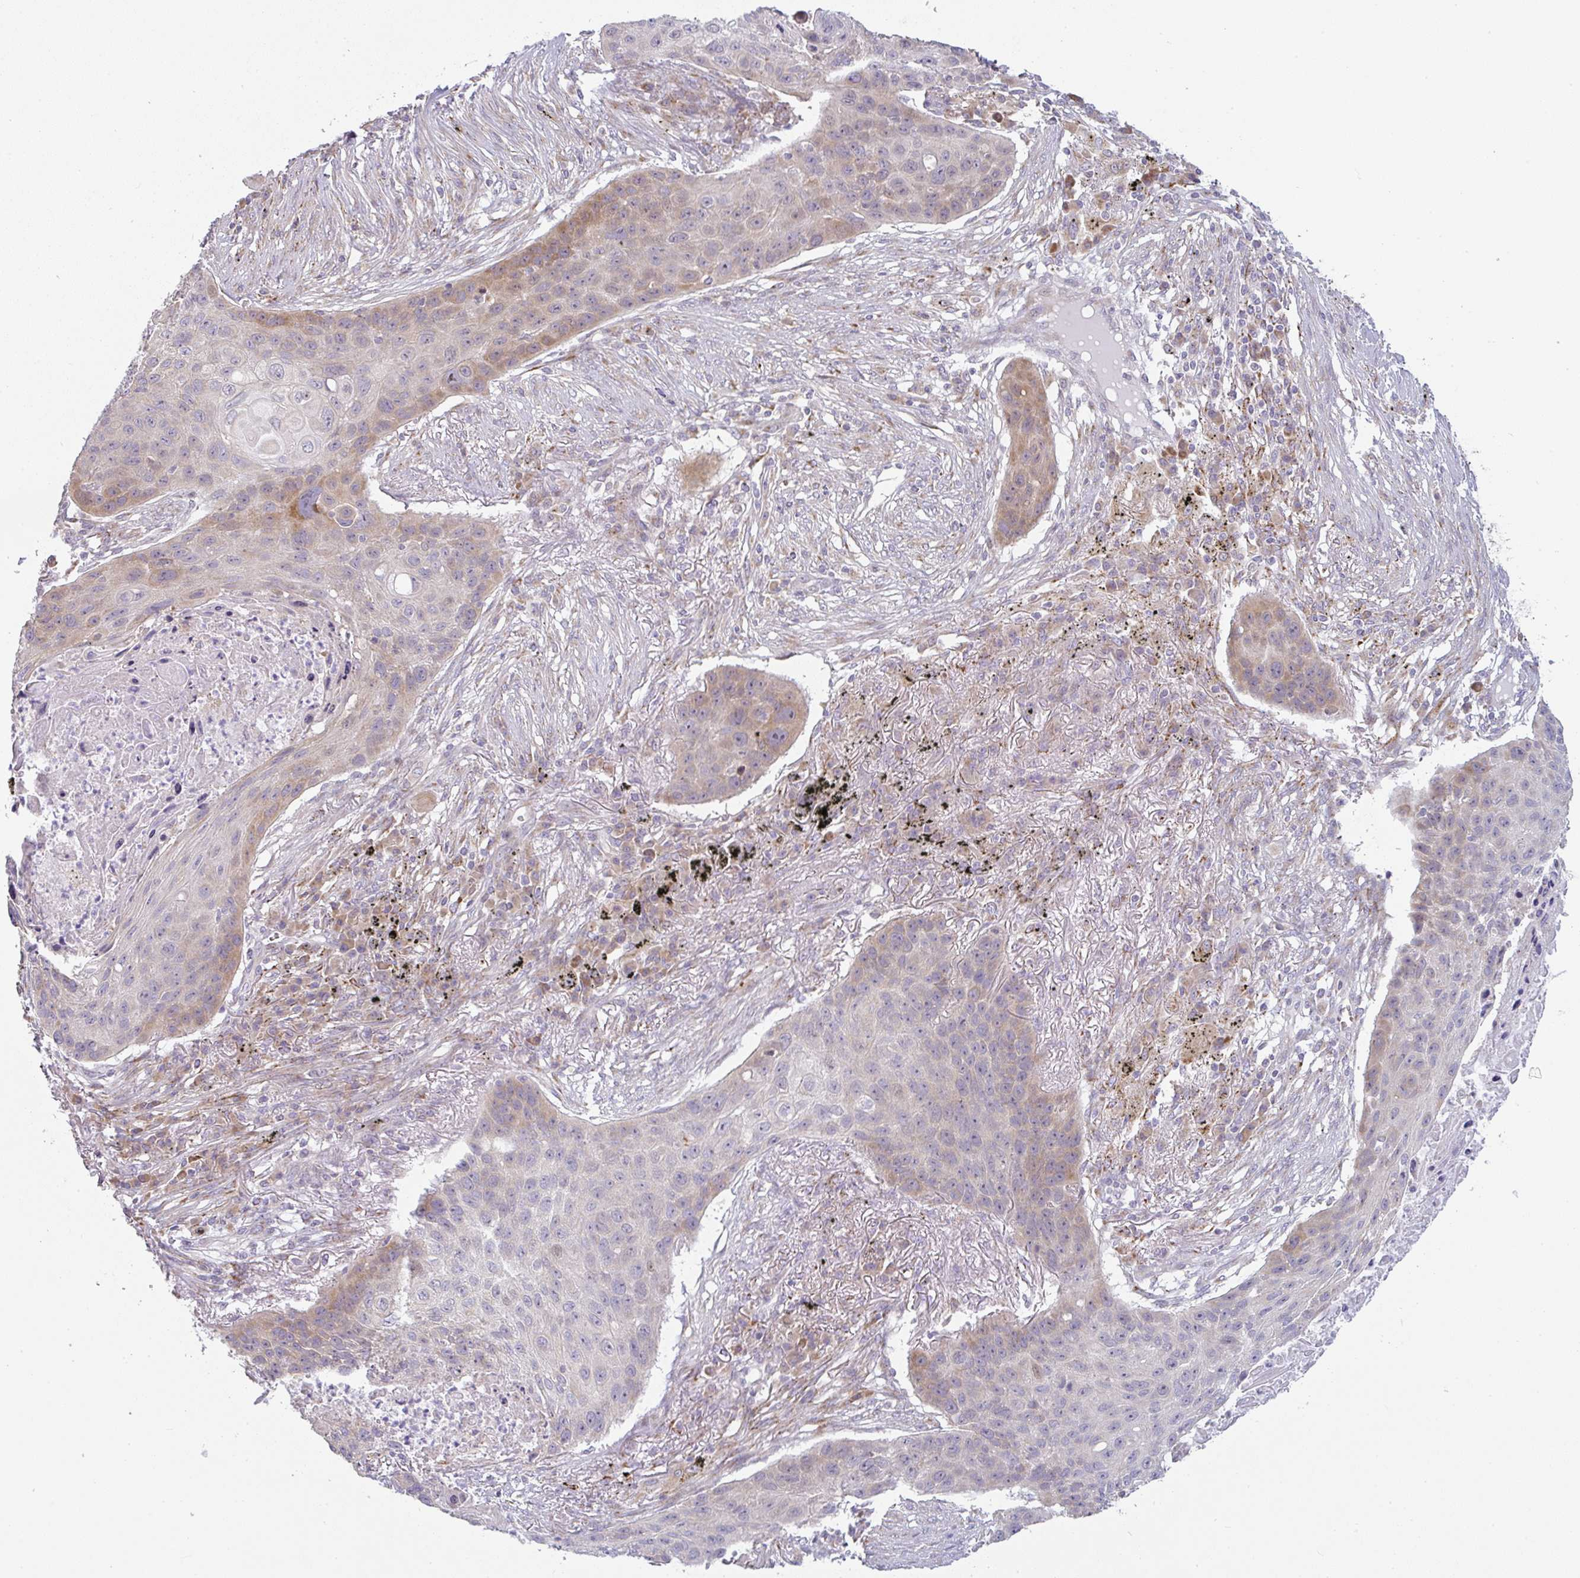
{"staining": {"intensity": "moderate", "quantity": "<25%", "location": "cytoplasmic/membranous"}, "tissue": "lung cancer", "cell_type": "Tumor cells", "image_type": "cancer", "snomed": [{"axis": "morphology", "description": "Squamous cell carcinoma, NOS"}, {"axis": "topography", "description": "Lung"}], "caption": "Lung cancer (squamous cell carcinoma) was stained to show a protein in brown. There is low levels of moderate cytoplasmic/membranous expression in approximately <25% of tumor cells.", "gene": "MOB1A", "patient": {"sex": "female", "age": 63}}